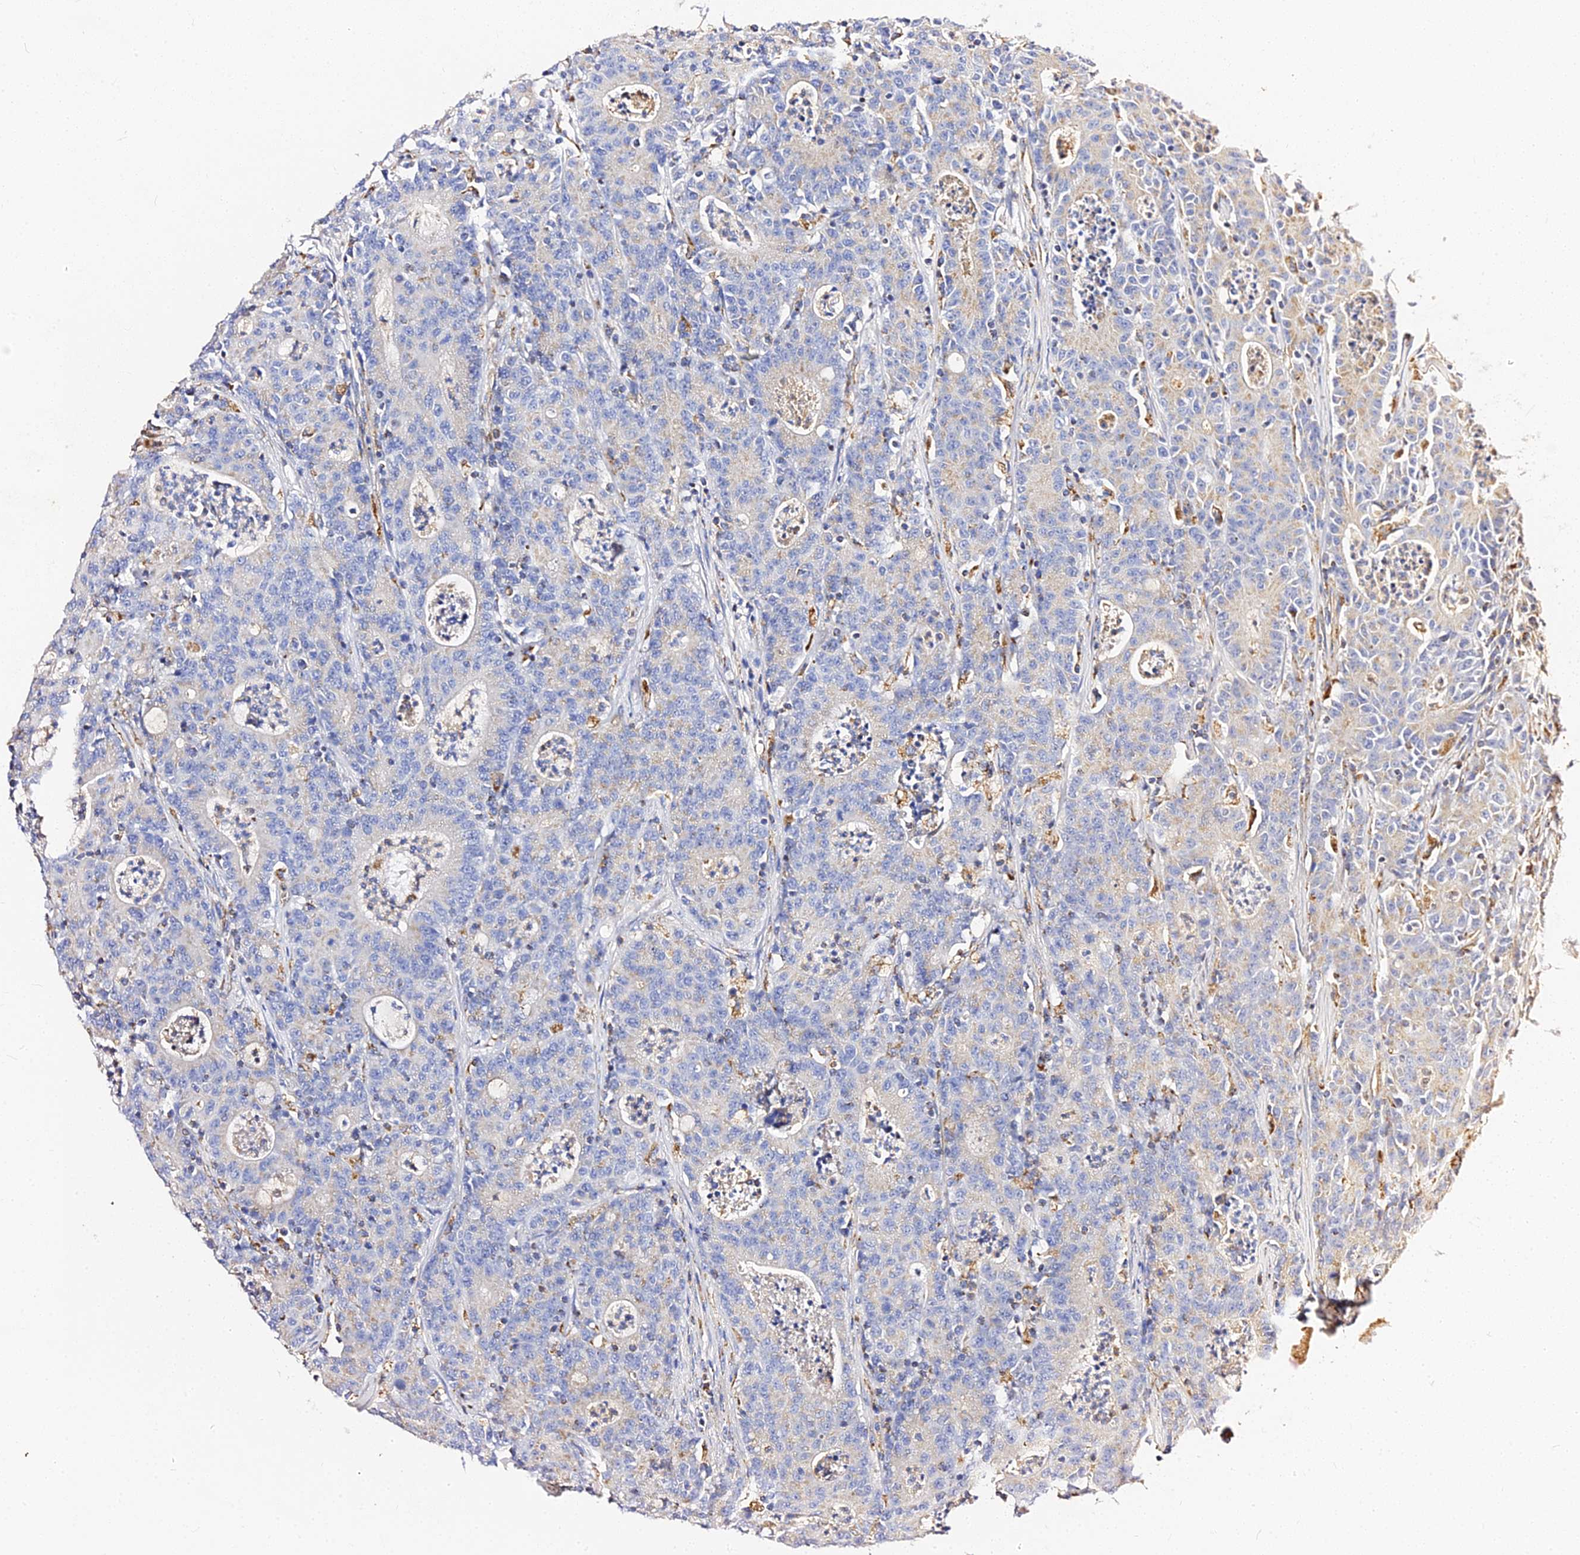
{"staining": {"intensity": "weak", "quantity": "<25%", "location": "cytoplasmic/membranous"}, "tissue": "colorectal cancer", "cell_type": "Tumor cells", "image_type": "cancer", "snomed": [{"axis": "morphology", "description": "Adenocarcinoma, NOS"}, {"axis": "topography", "description": "Colon"}], "caption": "Immunohistochemical staining of human colorectal cancer shows no significant staining in tumor cells.", "gene": "ZNF573", "patient": {"sex": "male", "age": 83}}